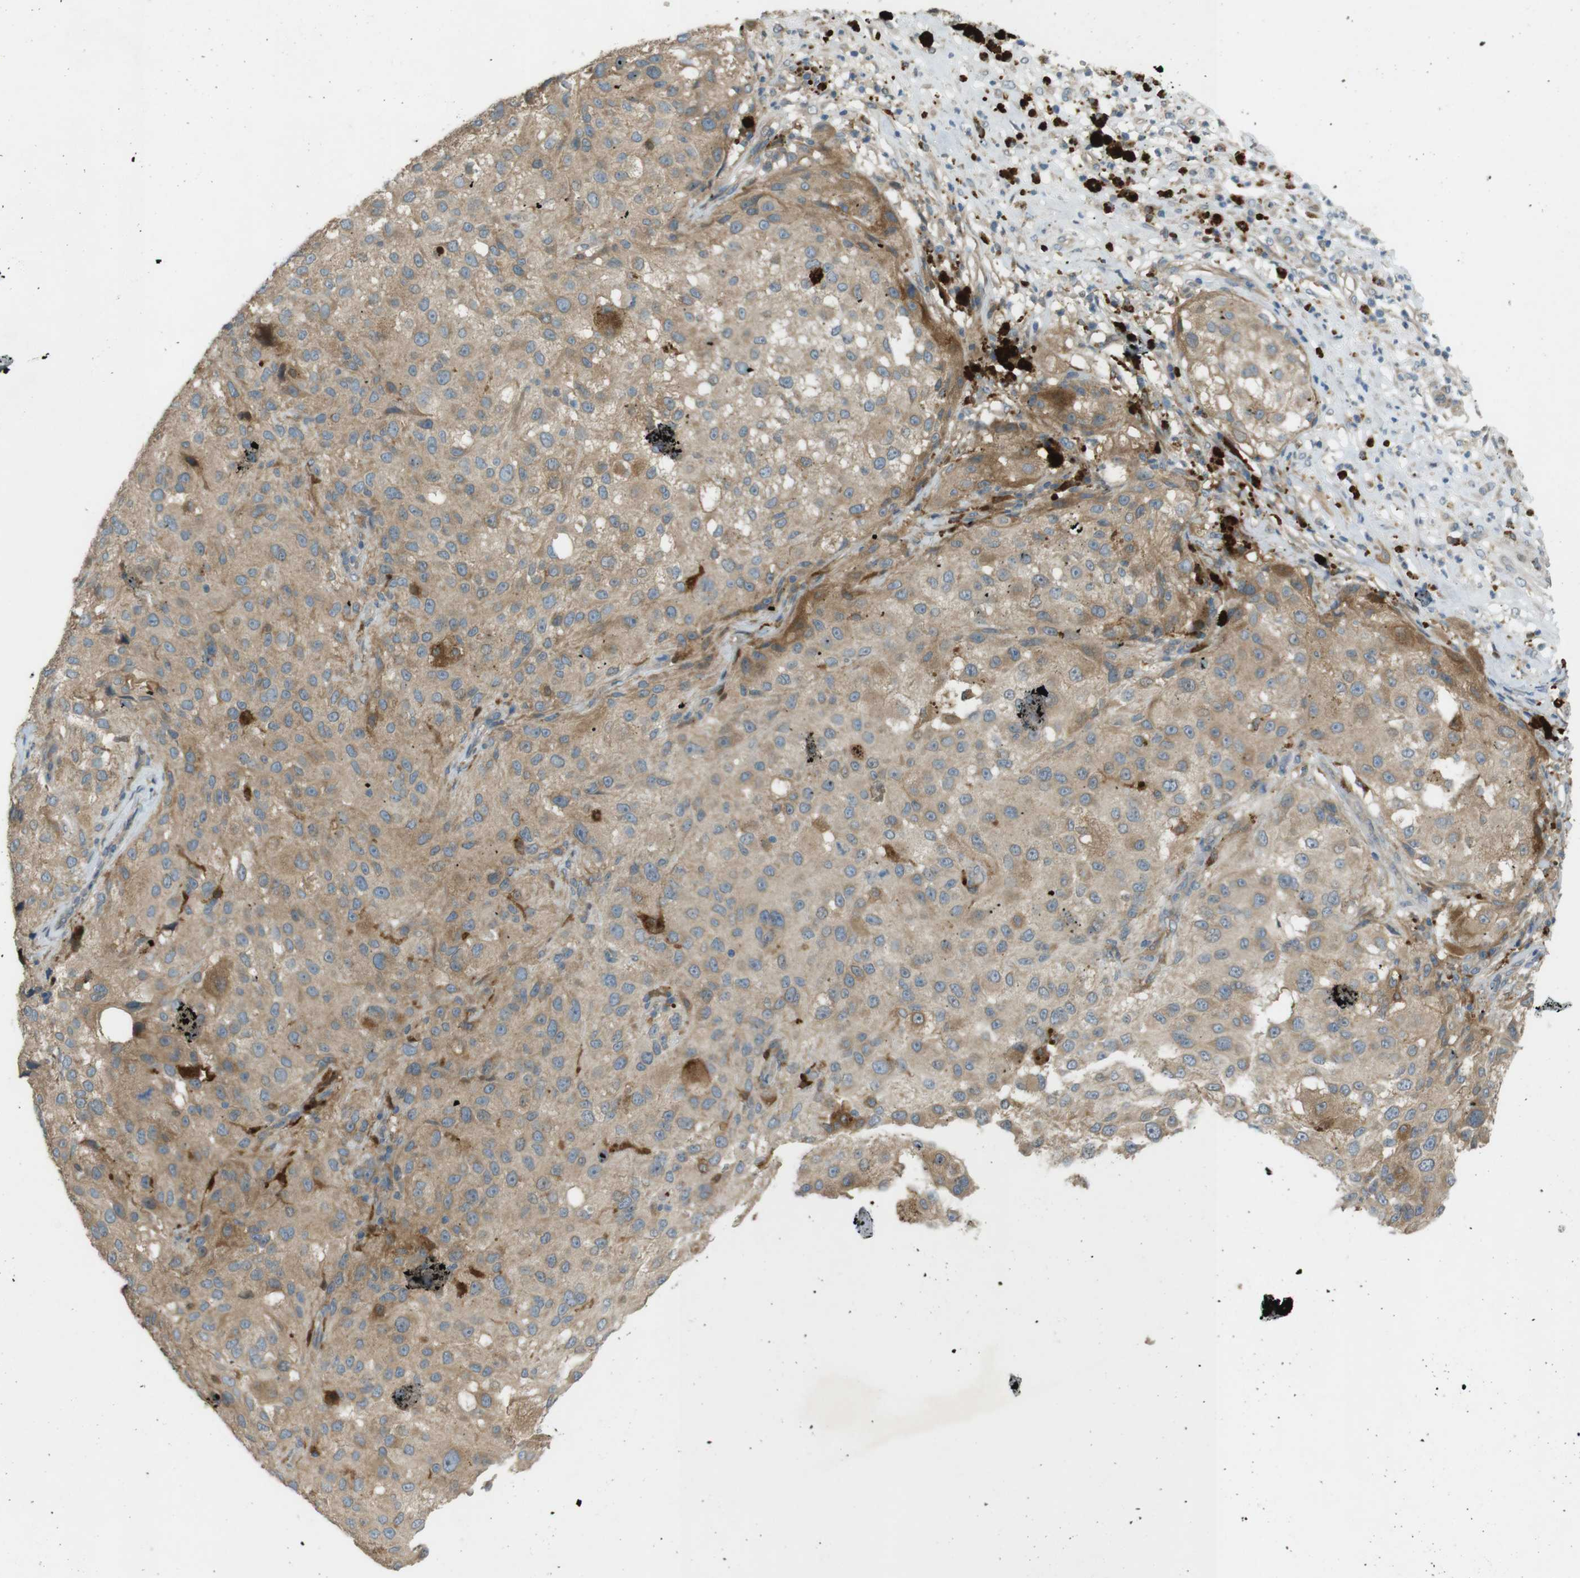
{"staining": {"intensity": "moderate", "quantity": ">75%", "location": "cytoplasmic/membranous"}, "tissue": "melanoma", "cell_type": "Tumor cells", "image_type": "cancer", "snomed": [{"axis": "morphology", "description": "Necrosis, NOS"}, {"axis": "morphology", "description": "Malignant melanoma, NOS"}, {"axis": "topography", "description": "Skin"}], "caption": "High-magnification brightfield microscopy of malignant melanoma stained with DAB (brown) and counterstained with hematoxylin (blue). tumor cells exhibit moderate cytoplasmic/membranous expression is seen in approximately>75% of cells.", "gene": "TMEM41B", "patient": {"sex": "female", "age": 87}}